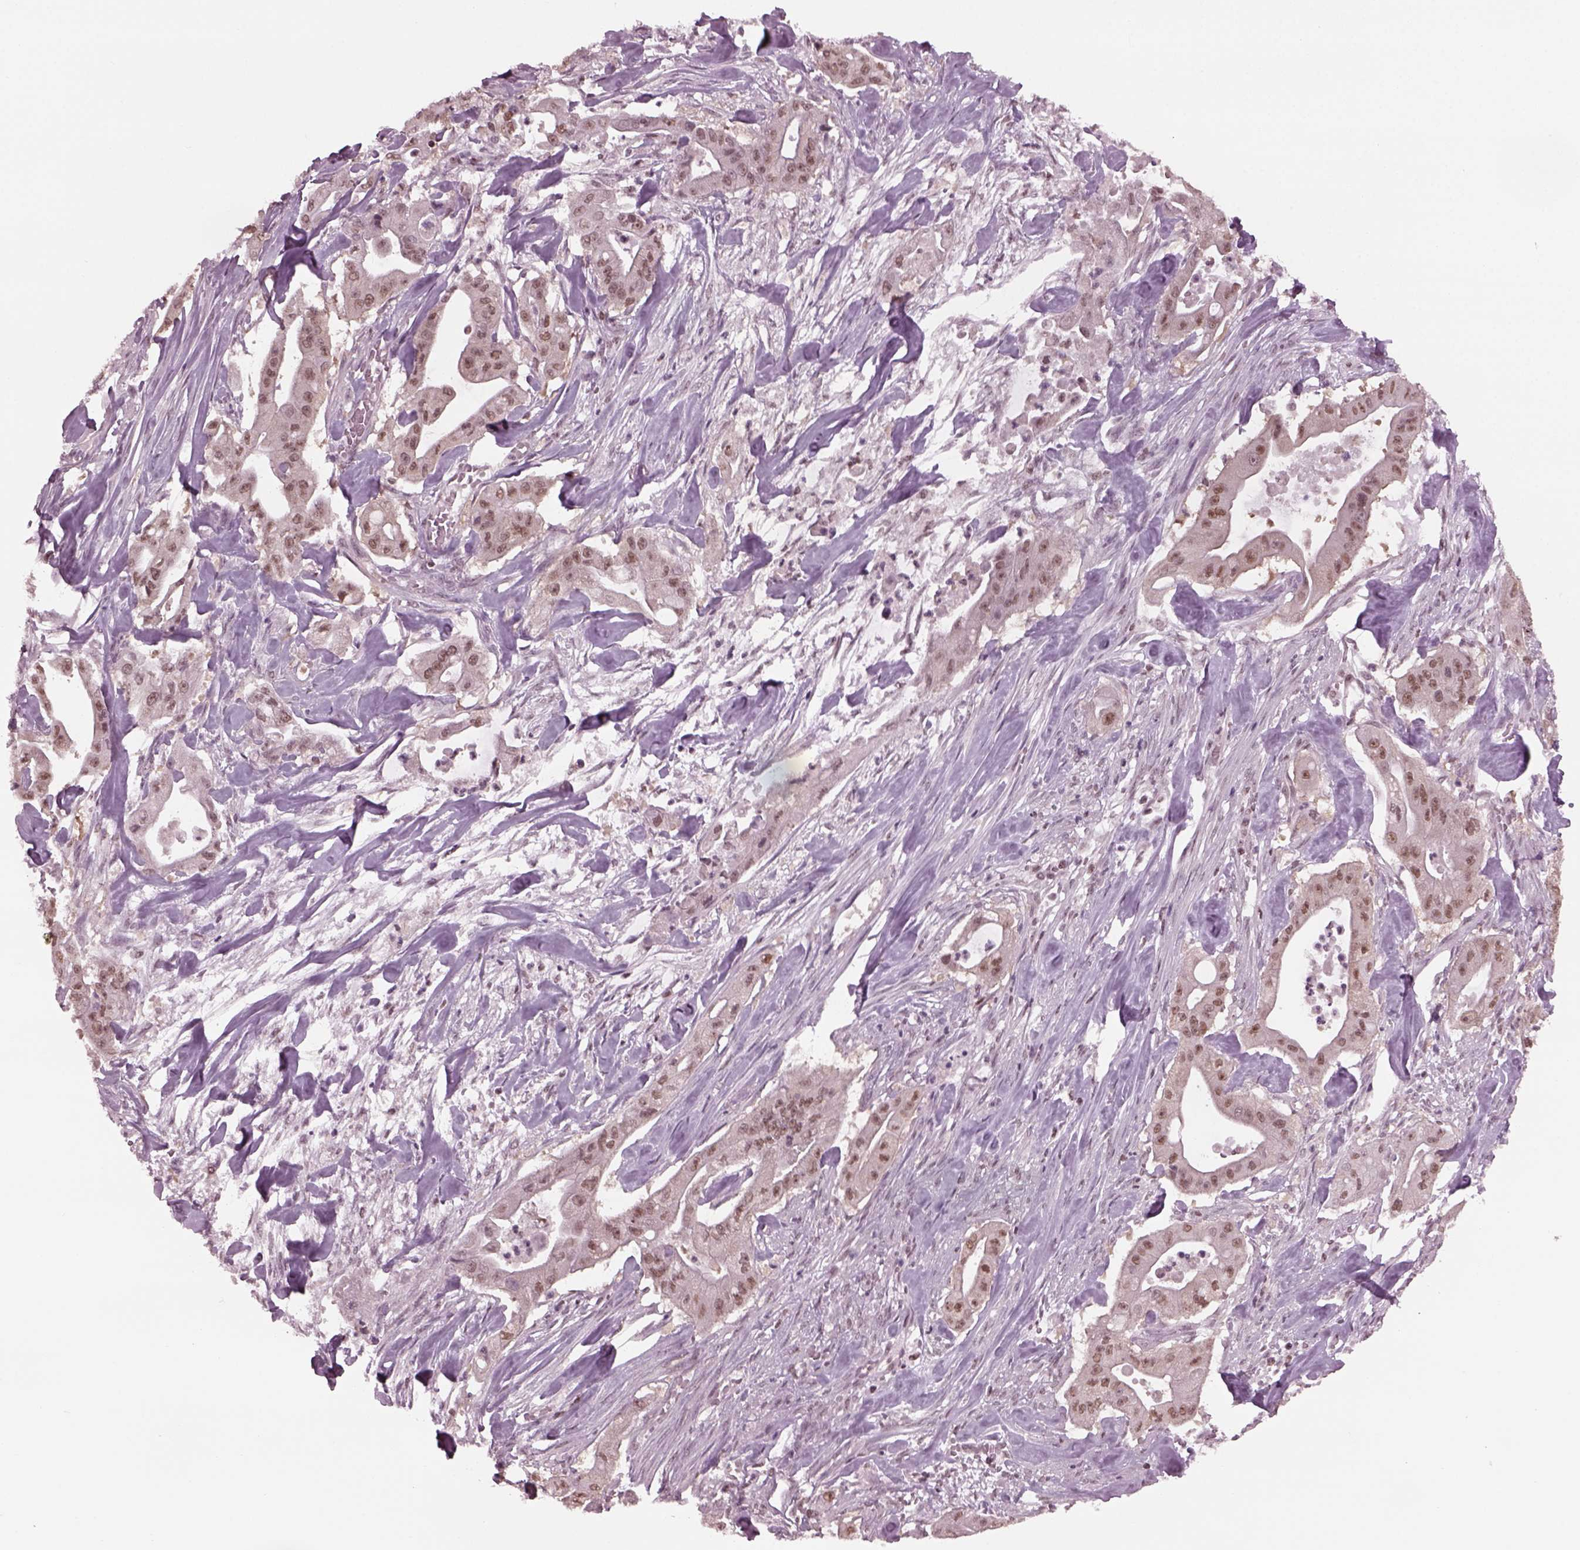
{"staining": {"intensity": "moderate", "quantity": "<25%", "location": "nuclear"}, "tissue": "pancreatic cancer", "cell_type": "Tumor cells", "image_type": "cancer", "snomed": [{"axis": "morphology", "description": "Normal tissue, NOS"}, {"axis": "morphology", "description": "Inflammation, NOS"}, {"axis": "morphology", "description": "Adenocarcinoma, NOS"}, {"axis": "topography", "description": "Pancreas"}], "caption": "The immunohistochemical stain shows moderate nuclear expression in tumor cells of pancreatic cancer tissue. (Stains: DAB (3,3'-diaminobenzidine) in brown, nuclei in blue, Microscopy: brightfield microscopy at high magnification).", "gene": "RUVBL2", "patient": {"sex": "male", "age": 57}}